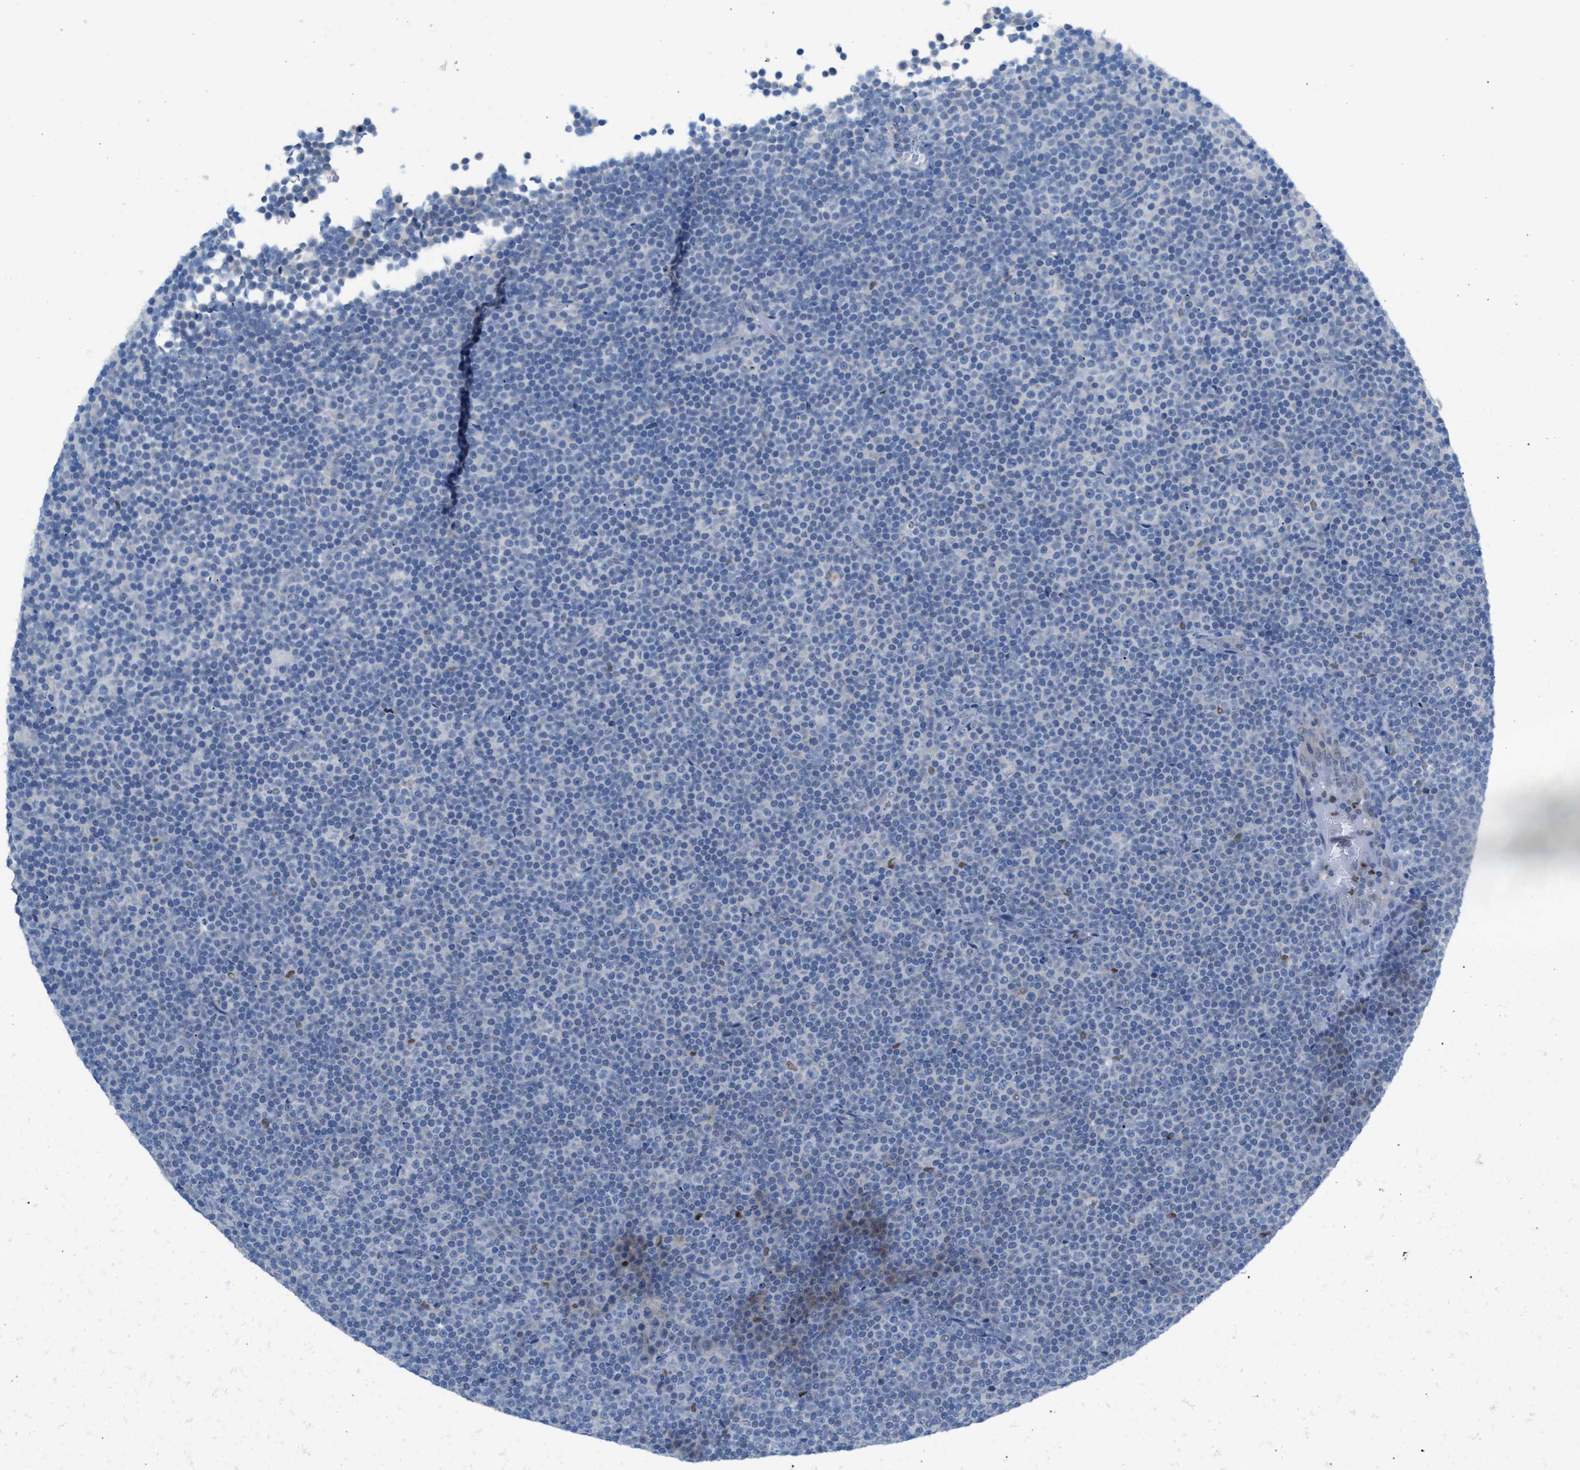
{"staining": {"intensity": "negative", "quantity": "none", "location": "none"}, "tissue": "lymphoma", "cell_type": "Tumor cells", "image_type": "cancer", "snomed": [{"axis": "morphology", "description": "Malignant lymphoma, non-Hodgkin's type, Low grade"}, {"axis": "topography", "description": "Lymph node"}], "caption": "This micrograph is of lymphoma stained with immunohistochemistry to label a protein in brown with the nuclei are counter-stained blue. There is no expression in tumor cells. (Immunohistochemistry, brightfield microscopy, high magnification).", "gene": "PPM1D", "patient": {"sex": "female", "age": 67}}